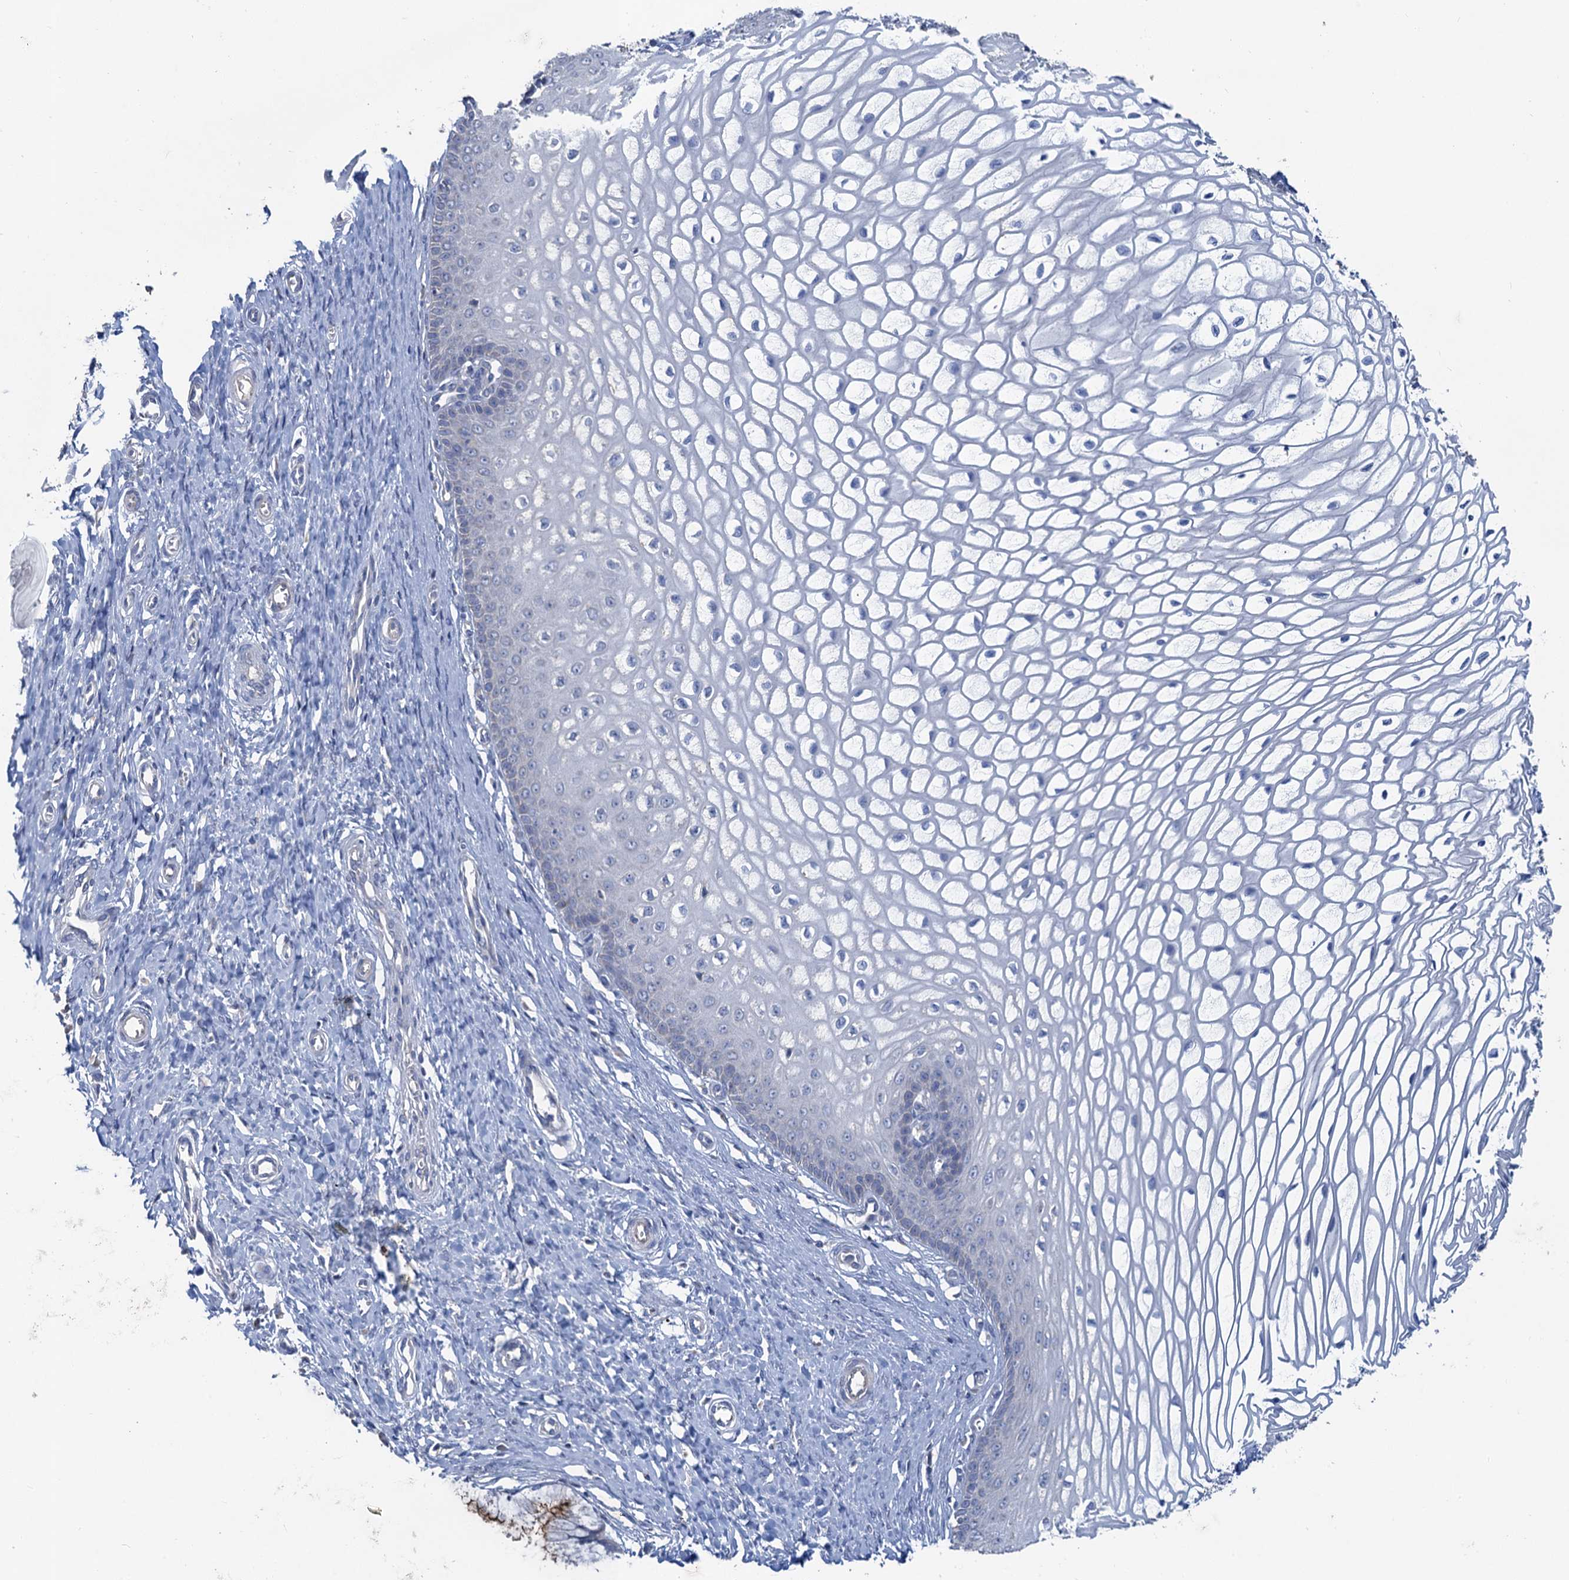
{"staining": {"intensity": "moderate", "quantity": "25%-75%", "location": "cytoplasmic/membranous"}, "tissue": "cervix", "cell_type": "Glandular cells", "image_type": "normal", "snomed": [{"axis": "morphology", "description": "Normal tissue, NOS"}, {"axis": "topography", "description": "Cervix"}], "caption": "Cervix stained with DAB immunohistochemistry (IHC) reveals medium levels of moderate cytoplasmic/membranous positivity in approximately 25%-75% of glandular cells.", "gene": "PLLP", "patient": {"sex": "female", "age": 55}}